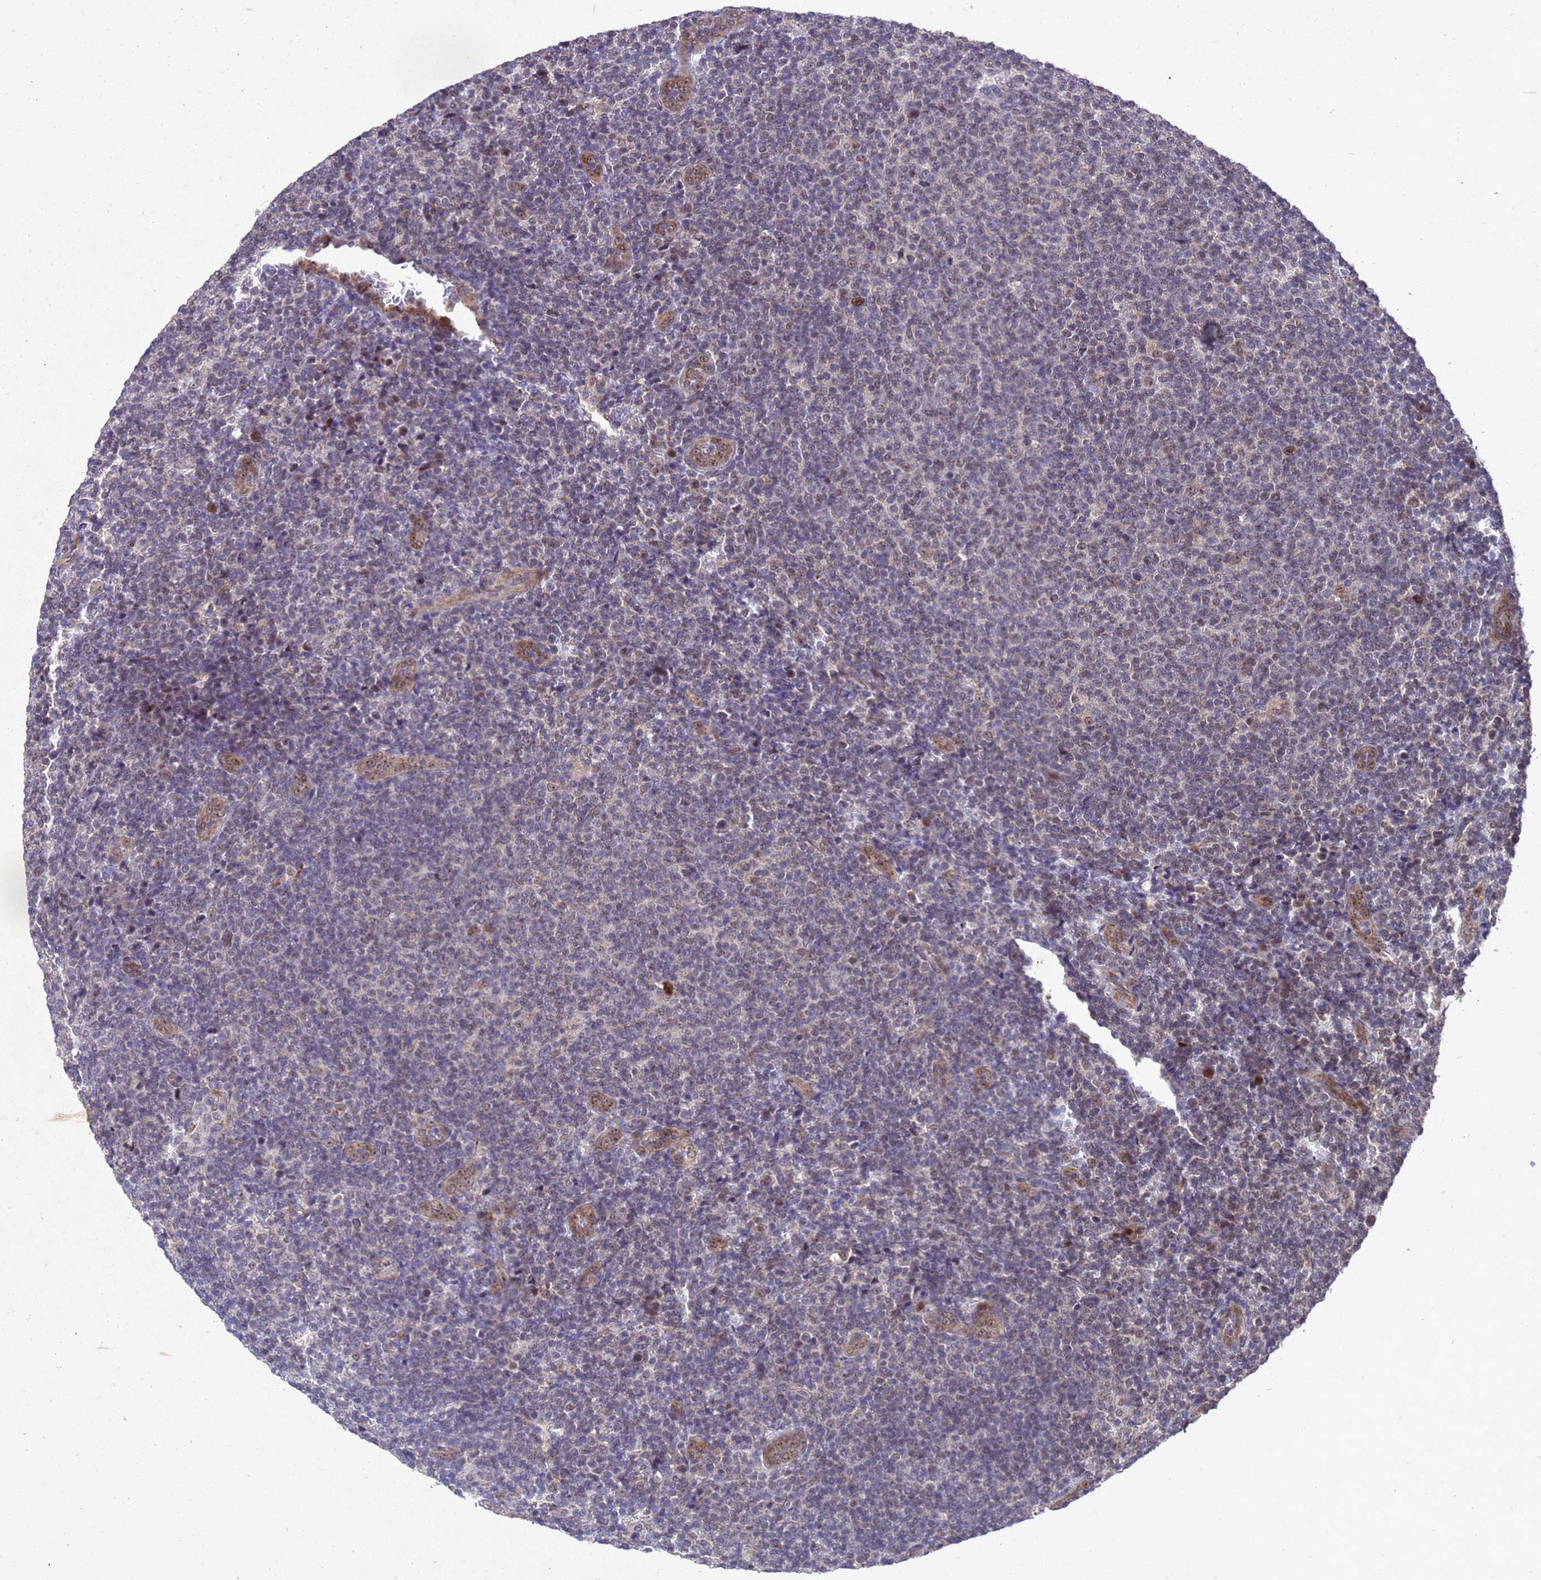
{"staining": {"intensity": "moderate", "quantity": "<25%", "location": "nuclear"}, "tissue": "lymphoma", "cell_type": "Tumor cells", "image_type": "cancer", "snomed": [{"axis": "morphology", "description": "Malignant lymphoma, non-Hodgkin's type, Low grade"}, {"axis": "topography", "description": "Lymph node"}], "caption": "Brown immunohistochemical staining in human lymphoma demonstrates moderate nuclear expression in approximately <25% of tumor cells. Ihc stains the protein of interest in brown and the nuclei are stained blue.", "gene": "TBK1", "patient": {"sex": "male", "age": 66}}